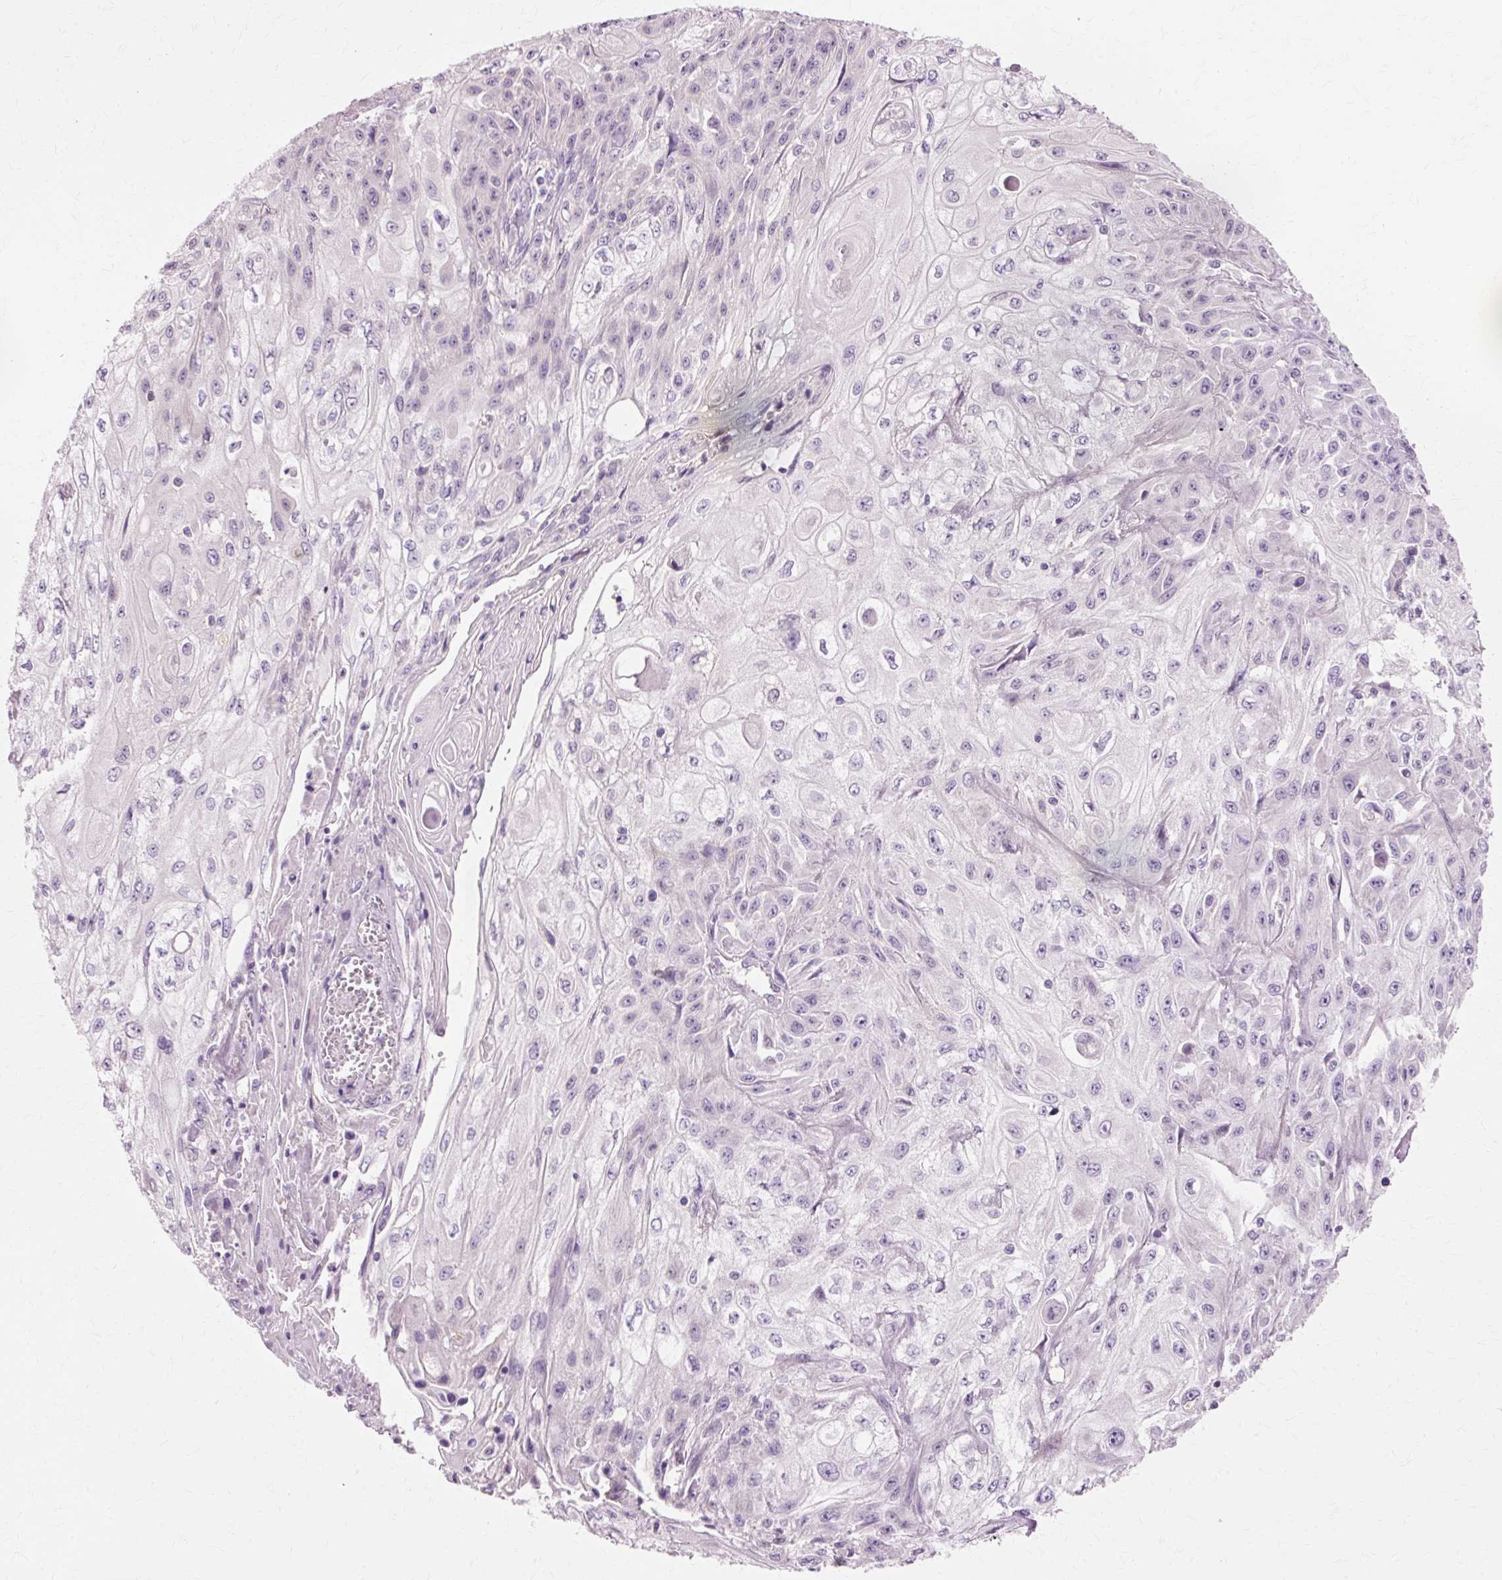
{"staining": {"intensity": "negative", "quantity": "none", "location": "none"}, "tissue": "skin cancer", "cell_type": "Tumor cells", "image_type": "cancer", "snomed": [{"axis": "morphology", "description": "Squamous cell carcinoma, NOS"}, {"axis": "morphology", "description": "Squamous cell carcinoma, metastatic, NOS"}, {"axis": "topography", "description": "Skin"}, {"axis": "topography", "description": "Lymph node"}], "caption": "Skin cancer (squamous cell carcinoma) was stained to show a protein in brown. There is no significant positivity in tumor cells. (Brightfield microscopy of DAB immunohistochemistry (IHC) at high magnification).", "gene": "VN1R2", "patient": {"sex": "male", "age": 75}}